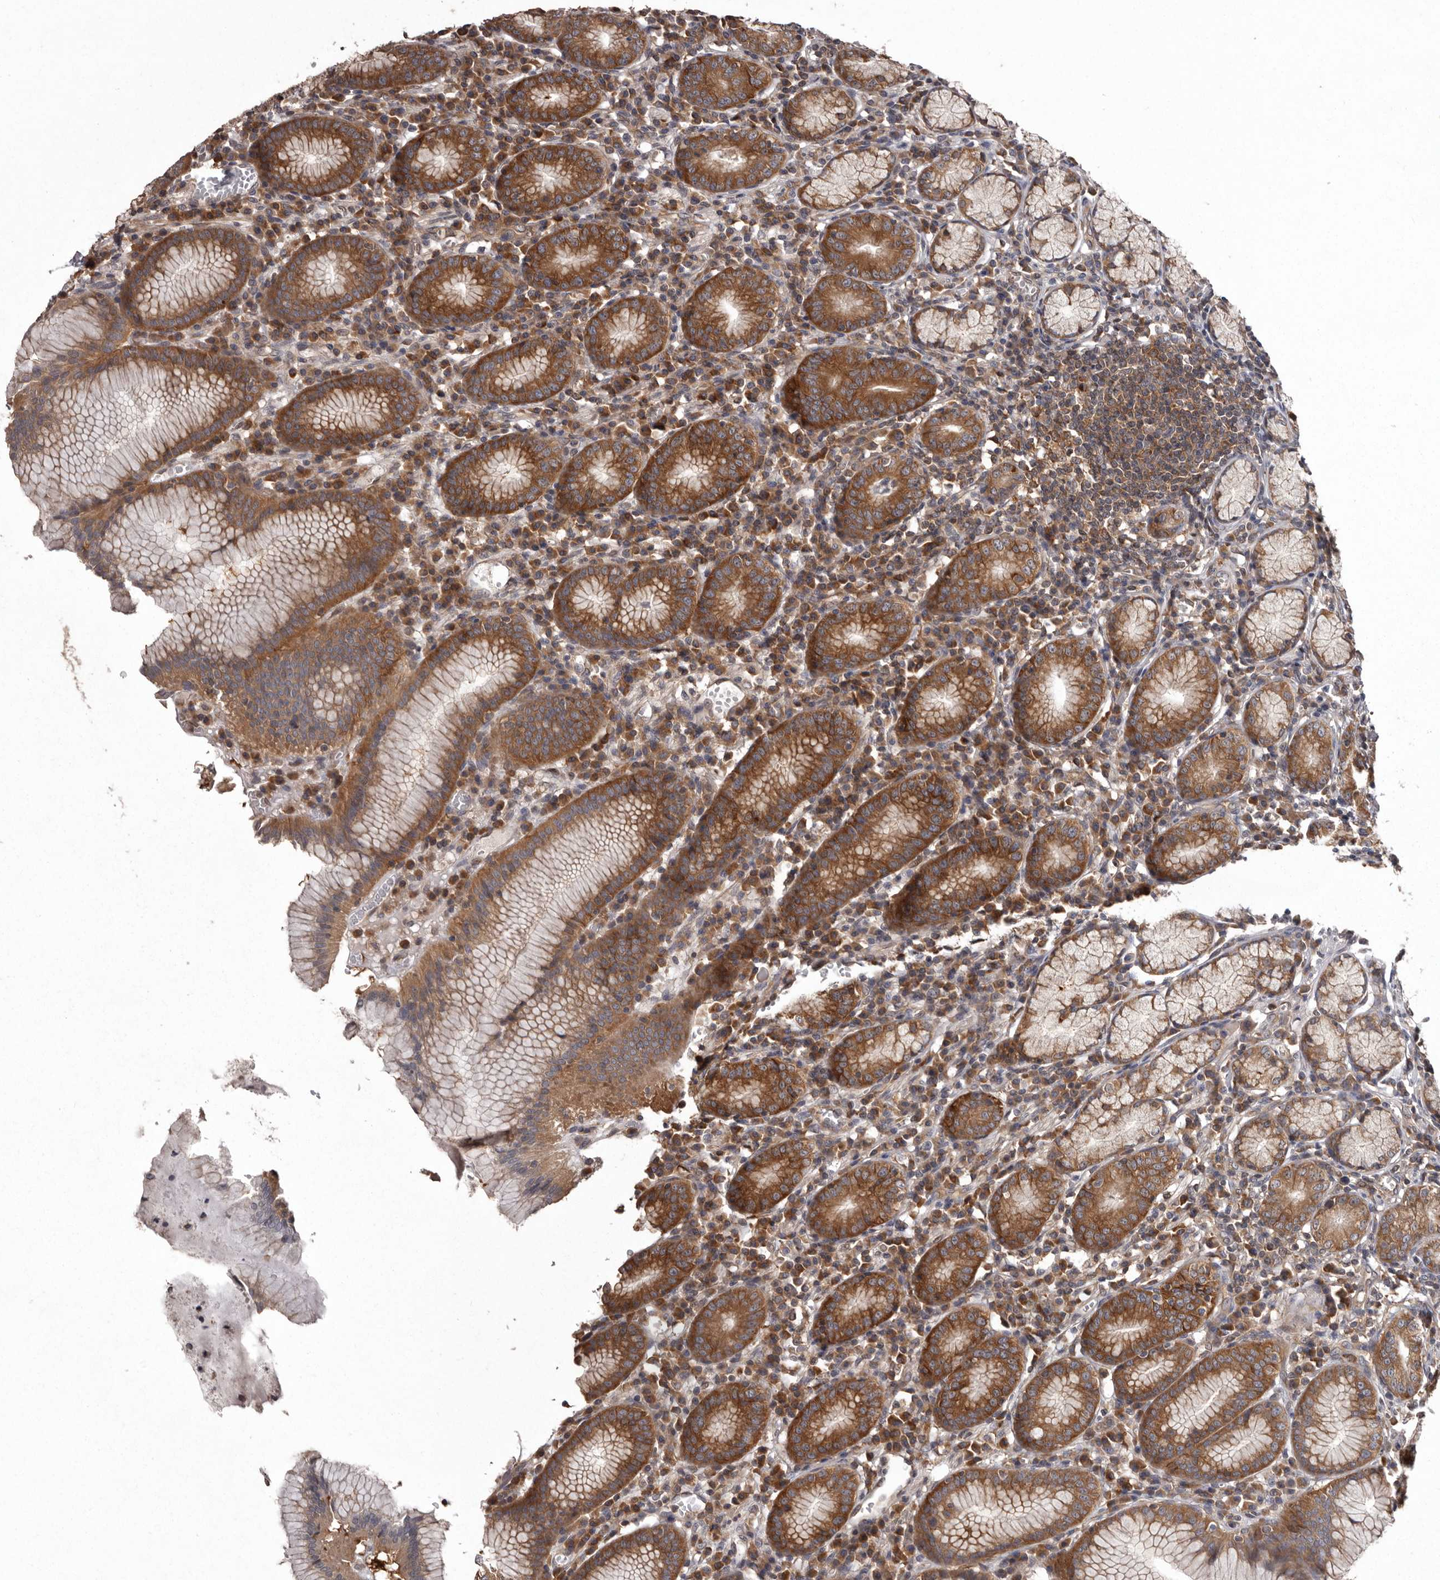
{"staining": {"intensity": "strong", "quantity": ">75%", "location": "cytoplasmic/membranous"}, "tissue": "stomach", "cell_type": "Glandular cells", "image_type": "normal", "snomed": [{"axis": "morphology", "description": "Normal tissue, NOS"}, {"axis": "topography", "description": "Stomach"}], "caption": "Immunohistochemistry (DAB (3,3'-diaminobenzidine)) staining of benign human stomach reveals strong cytoplasmic/membranous protein positivity in about >75% of glandular cells.", "gene": "DARS1", "patient": {"sex": "male", "age": 55}}